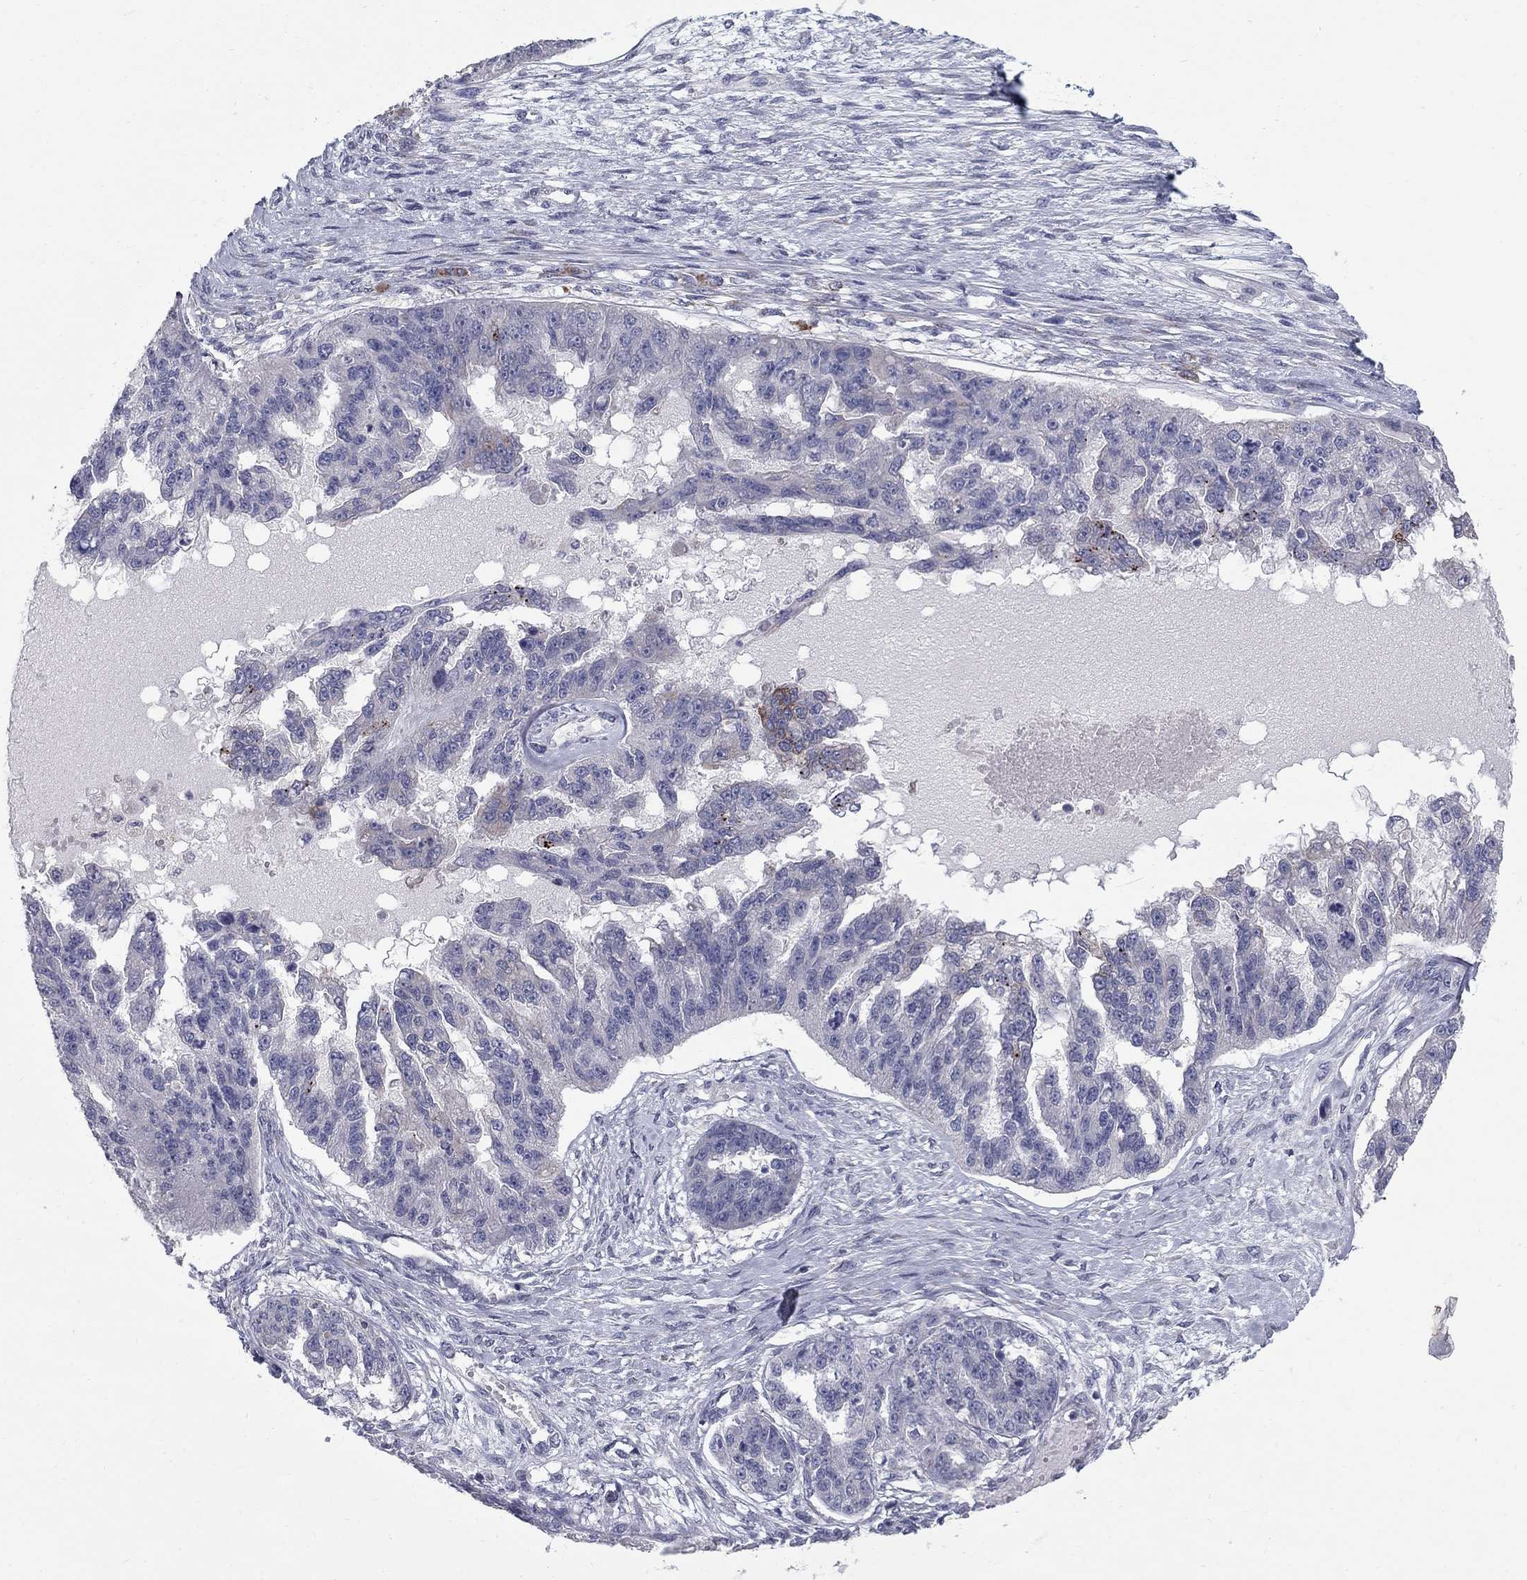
{"staining": {"intensity": "negative", "quantity": "none", "location": "none"}, "tissue": "ovarian cancer", "cell_type": "Tumor cells", "image_type": "cancer", "snomed": [{"axis": "morphology", "description": "Cystadenocarcinoma, serous, NOS"}, {"axis": "topography", "description": "Ovary"}], "caption": "Immunohistochemical staining of human ovarian cancer (serous cystadenocarcinoma) demonstrates no significant expression in tumor cells.", "gene": "NTRK2", "patient": {"sex": "female", "age": 58}}